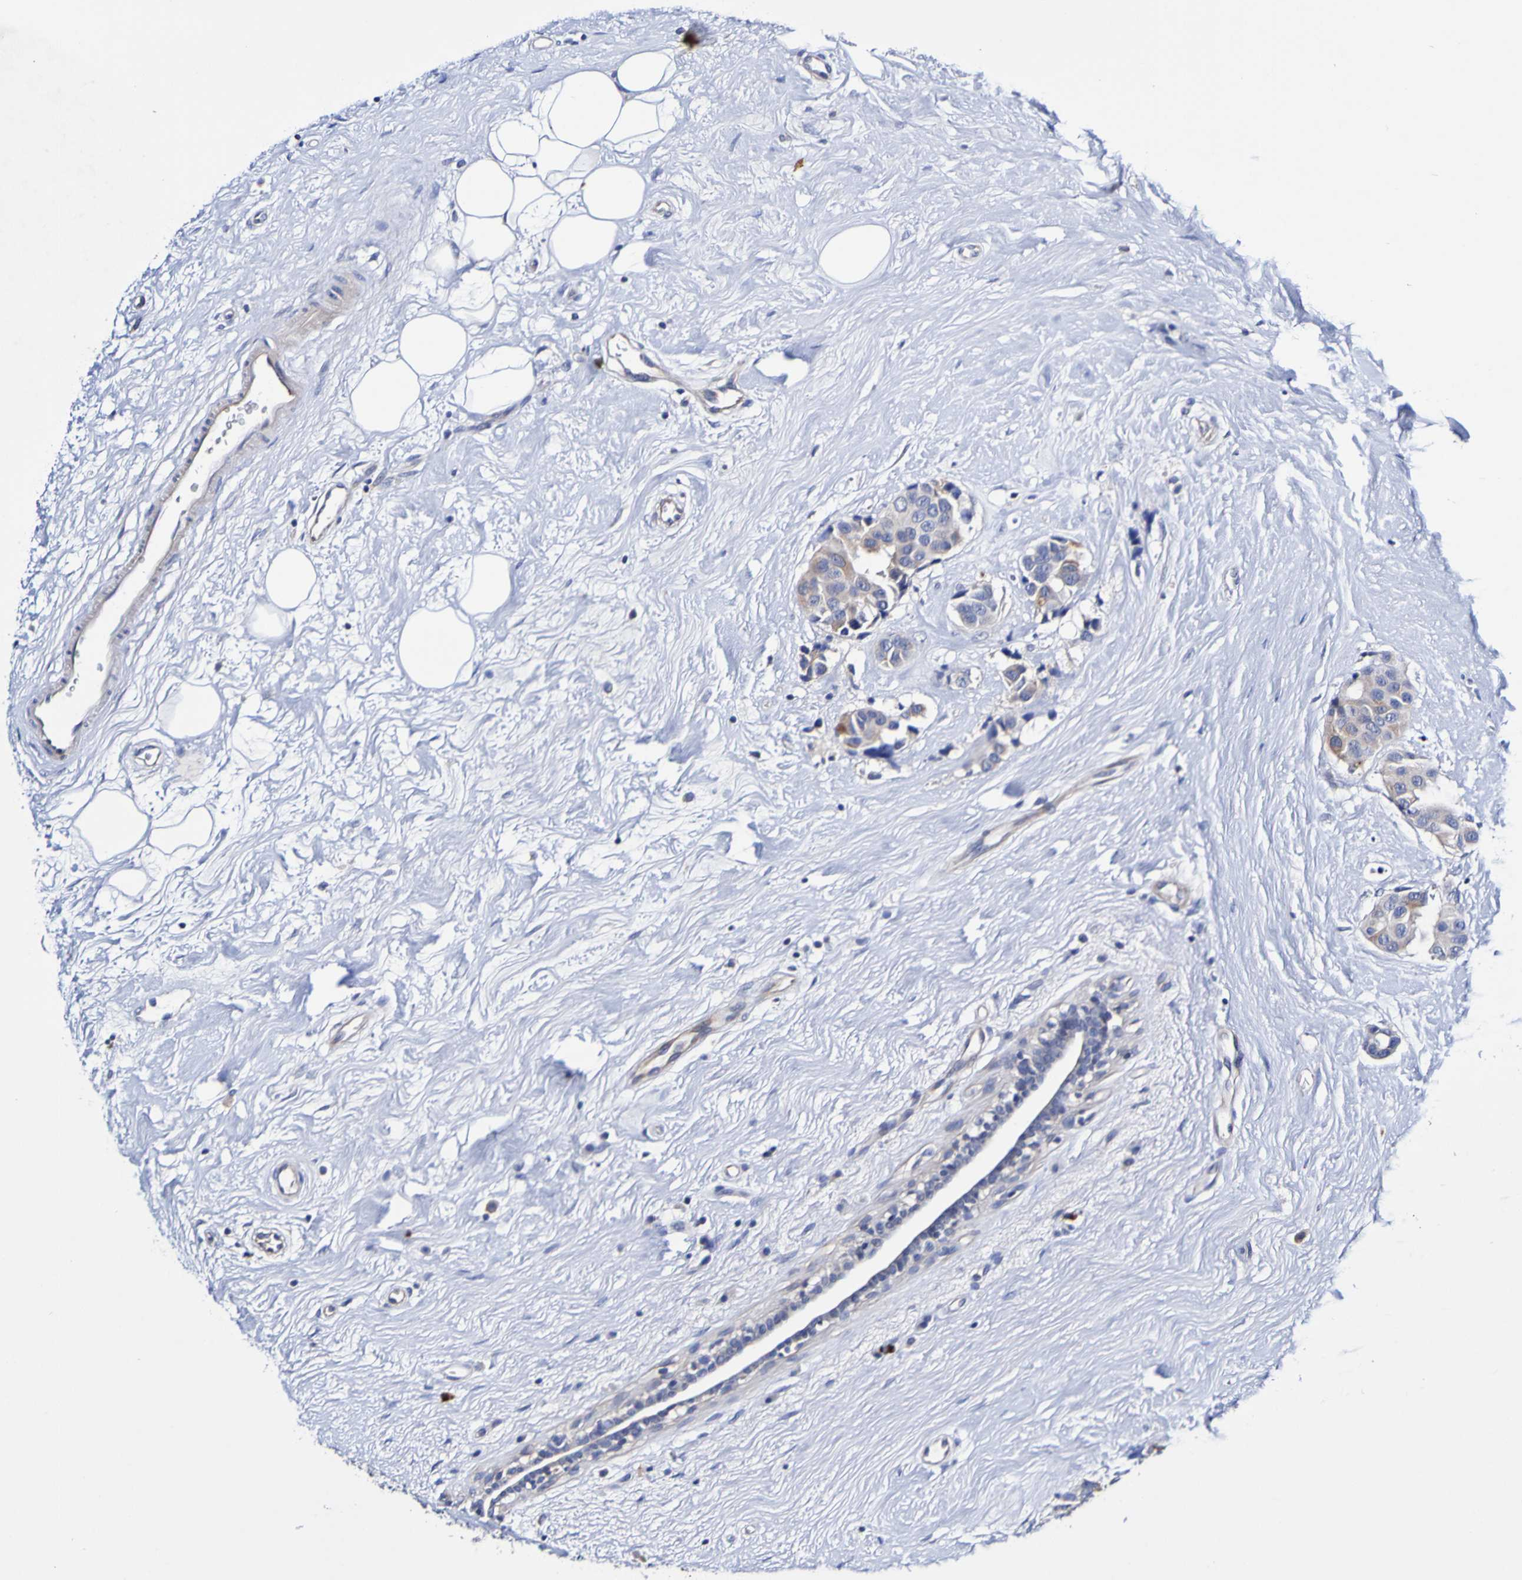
{"staining": {"intensity": "weak", "quantity": "<25%", "location": "cytoplasmic/membranous"}, "tissue": "breast cancer", "cell_type": "Tumor cells", "image_type": "cancer", "snomed": [{"axis": "morphology", "description": "Normal tissue, NOS"}, {"axis": "morphology", "description": "Duct carcinoma"}, {"axis": "topography", "description": "Breast"}], "caption": "Breast cancer was stained to show a protein in brown. There is no significant staining in tumor cells.", "gene": "ACVR1C", "patient": {"sex": "female", "age": 39}}